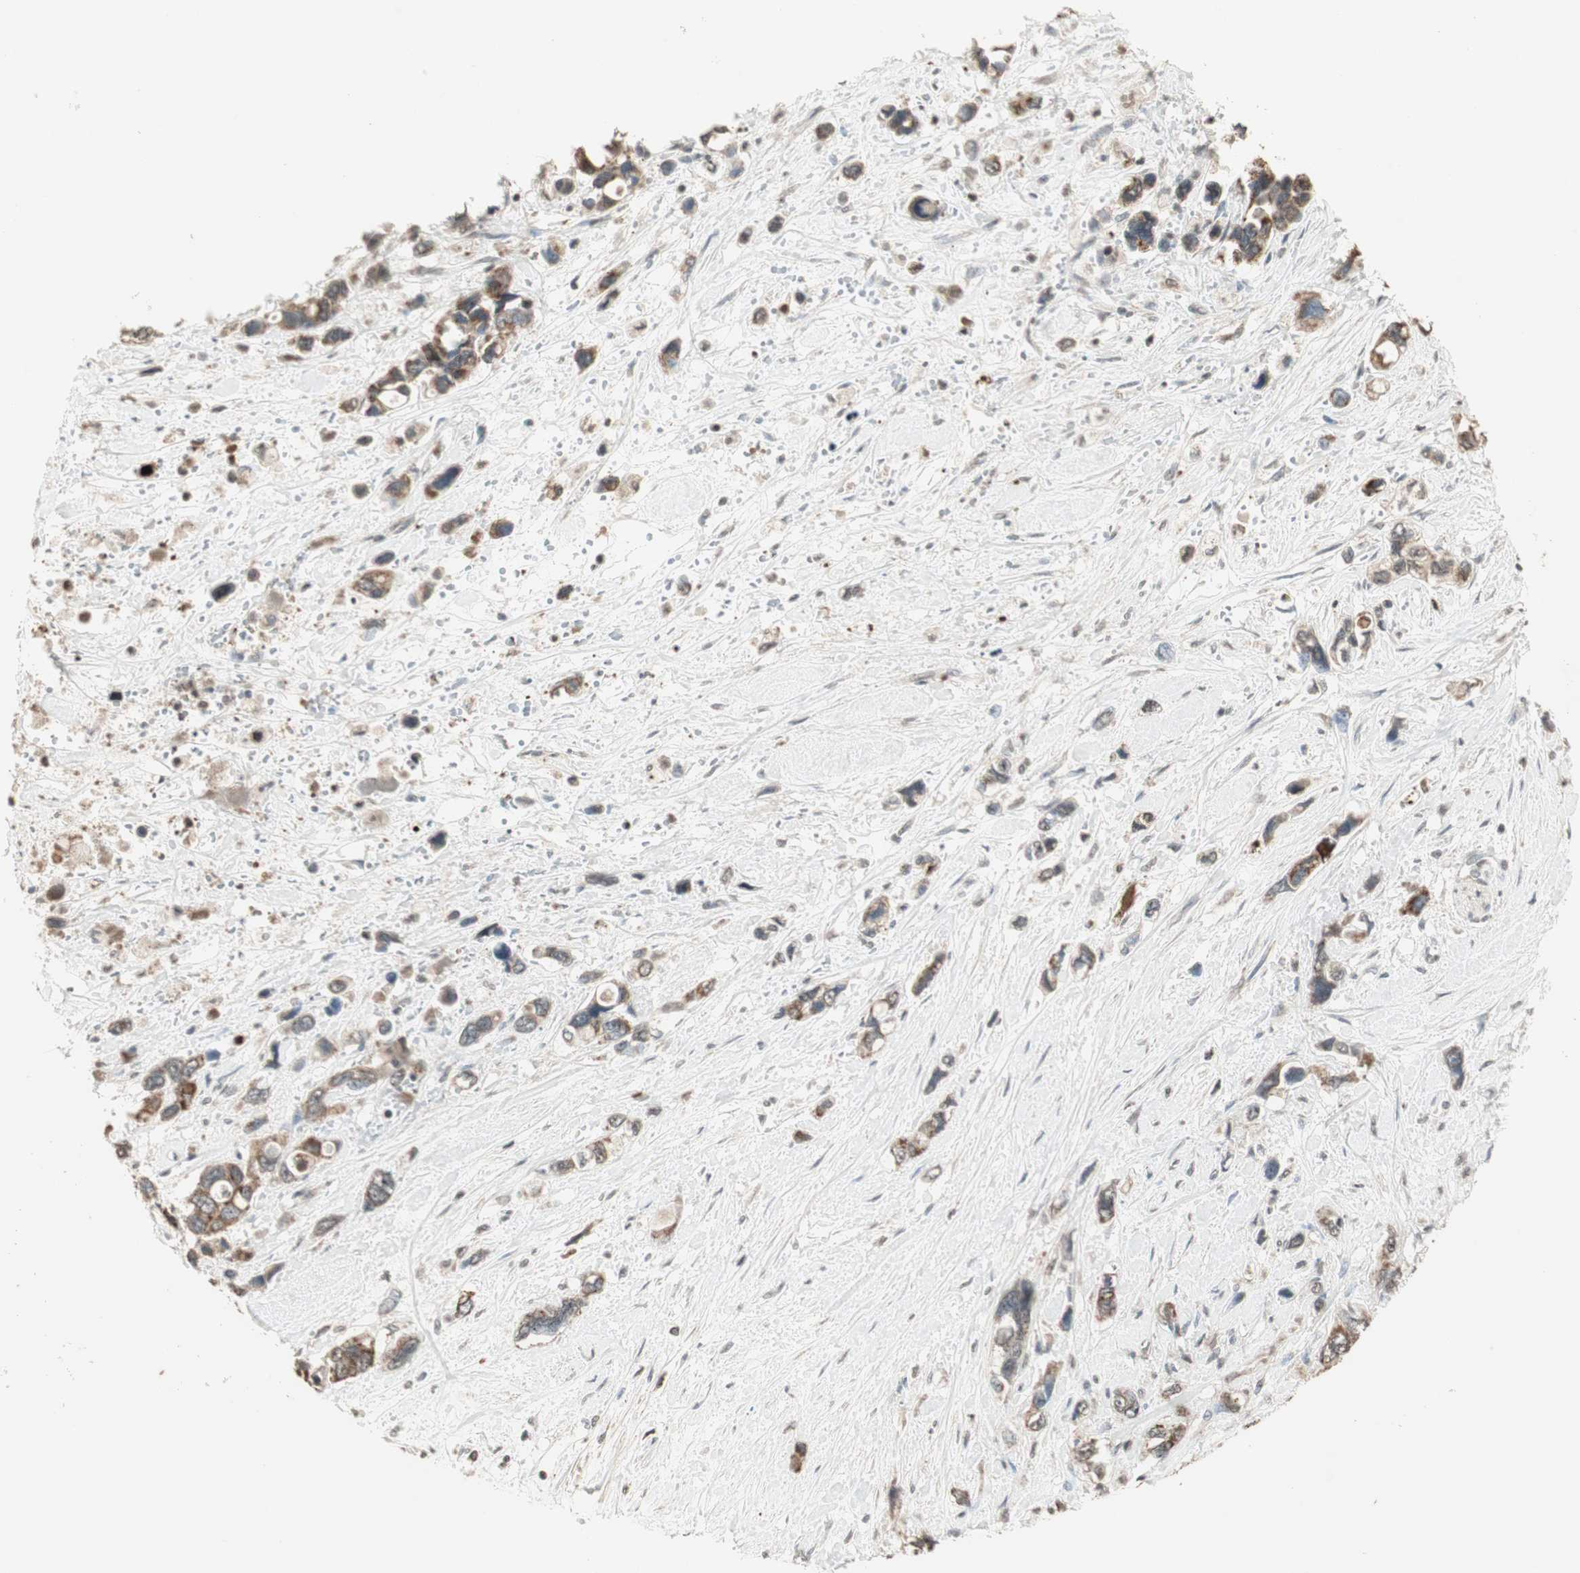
{"staining": {"intensity": "strong", "quantity": ">75%", "location": "cytoplasmic/membranous"}, "tissue": "pancreatic cancer", "cell_type": "Tumor cells", "image_type": "cancer", "snomed": [{"axis": "morphology", "description": "Adenocarcinoma, NOS"}, {"axis": "topography", "description": "Pancreas"}], "caption": "Tumor cells show strong cytoplasmic/membranous positivity in about >75% of cells in pancreatic adenocarcinoma.", "gene": "PRELID1", "patient": {"sex": "male", "age": 46}}